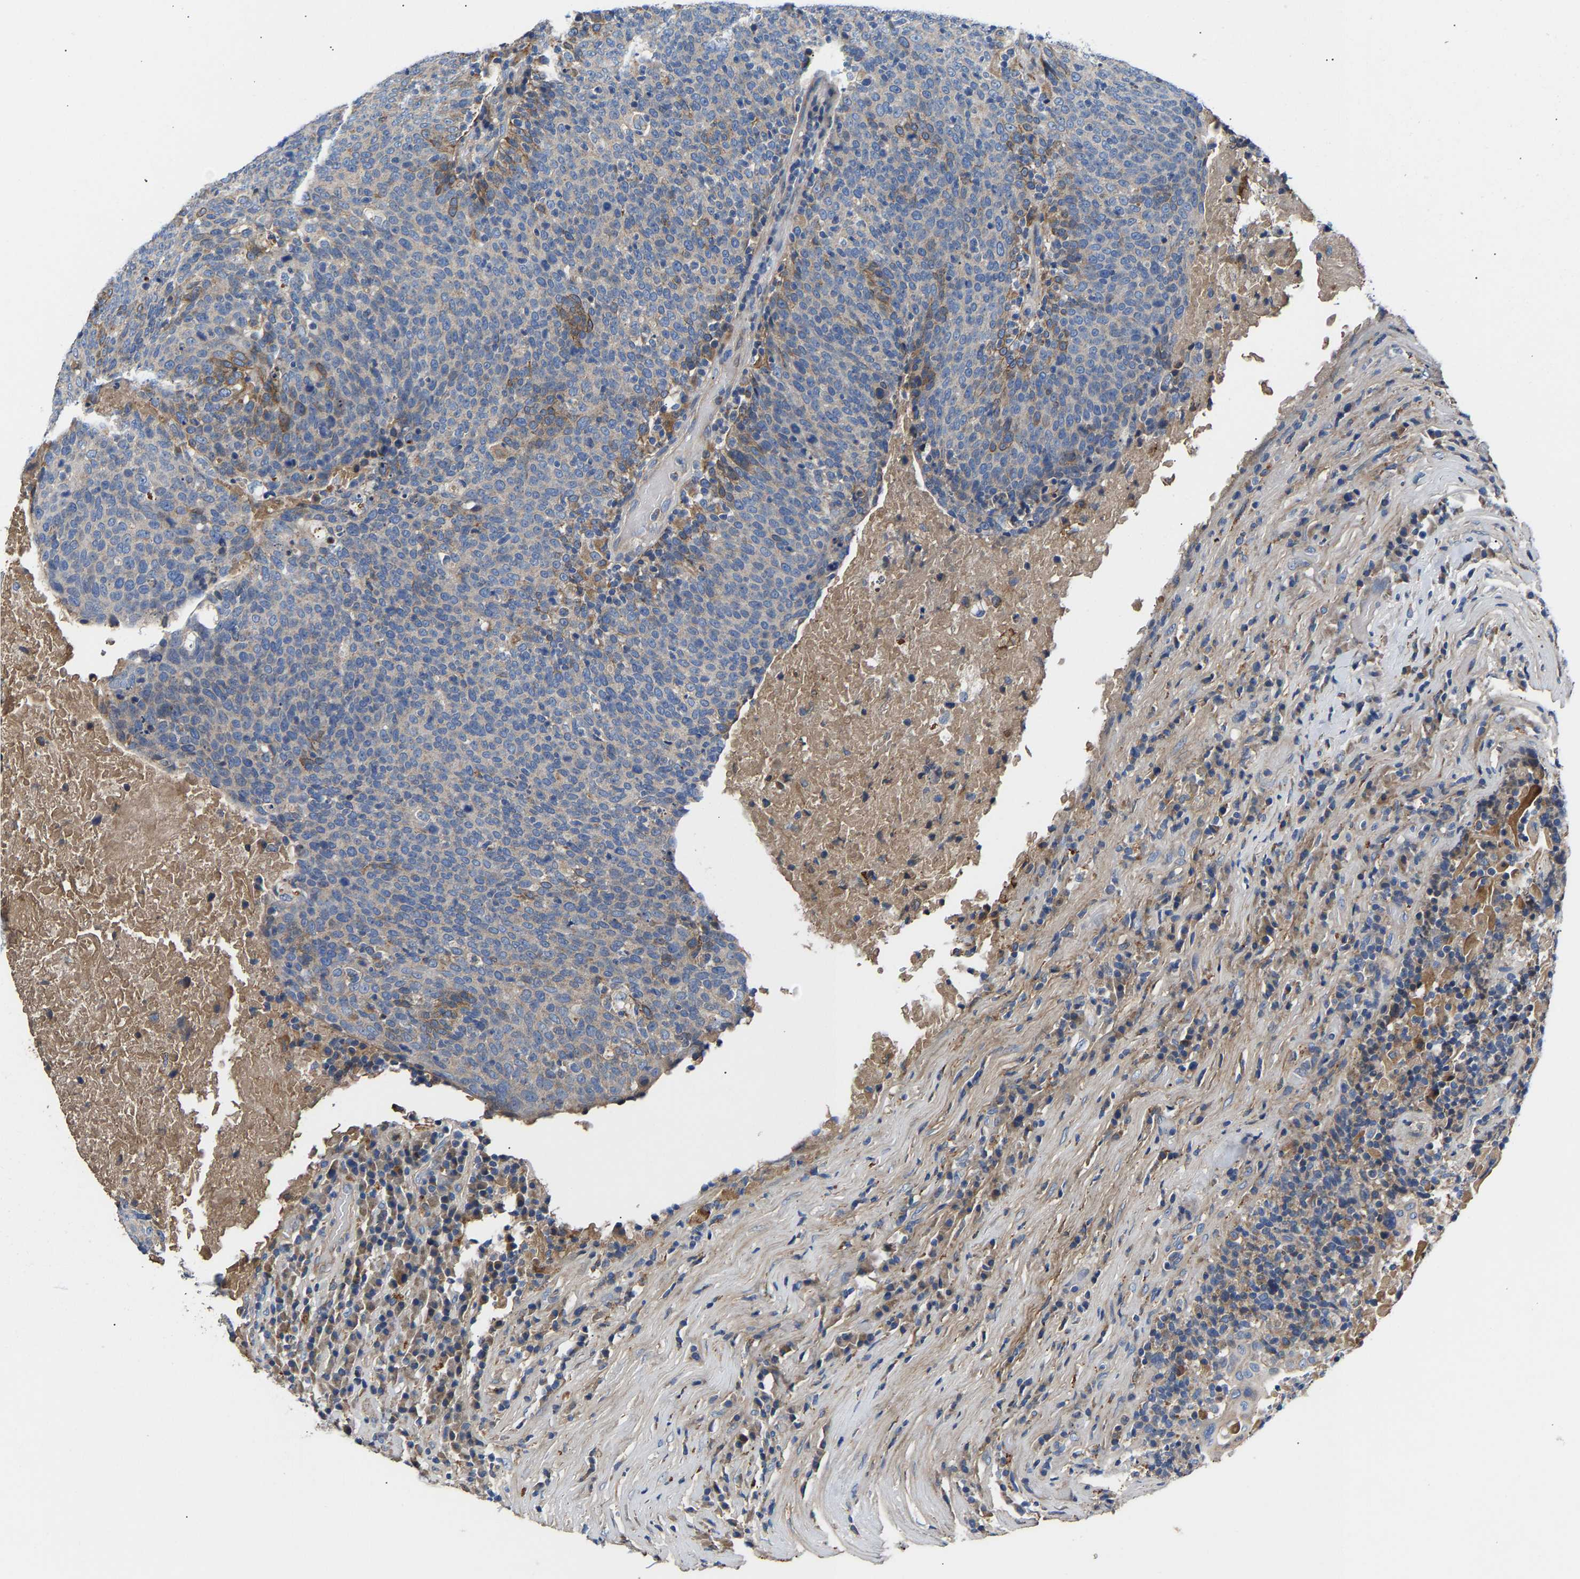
{"staining": {"intensity": "weak", "quantity": "<25%", "location": "cytoplasmic/membranous"}, "tissue": "head and neck cancer", "cell_type": "Tumor cells", "image_type": "cancer", "snomed": [{"axis": "morphology", "description": "Squamous cell carcinoma, NOS"}, {"axis": "morphology", "description": "Squamous cell carcinoma, metastatic, NOS"}, {"axis": "topography", "description": "Lymph node"}, {"axis": "topography", "description": "Head-Neck"}], "caption": "Human head and neck cancer (metastatic squamous cell carcinoma) stained for a protein using IHC reveals no expression in tumor cells.", "gene": "CCDC171", "patient": {"sex": "male", "age": 62}}